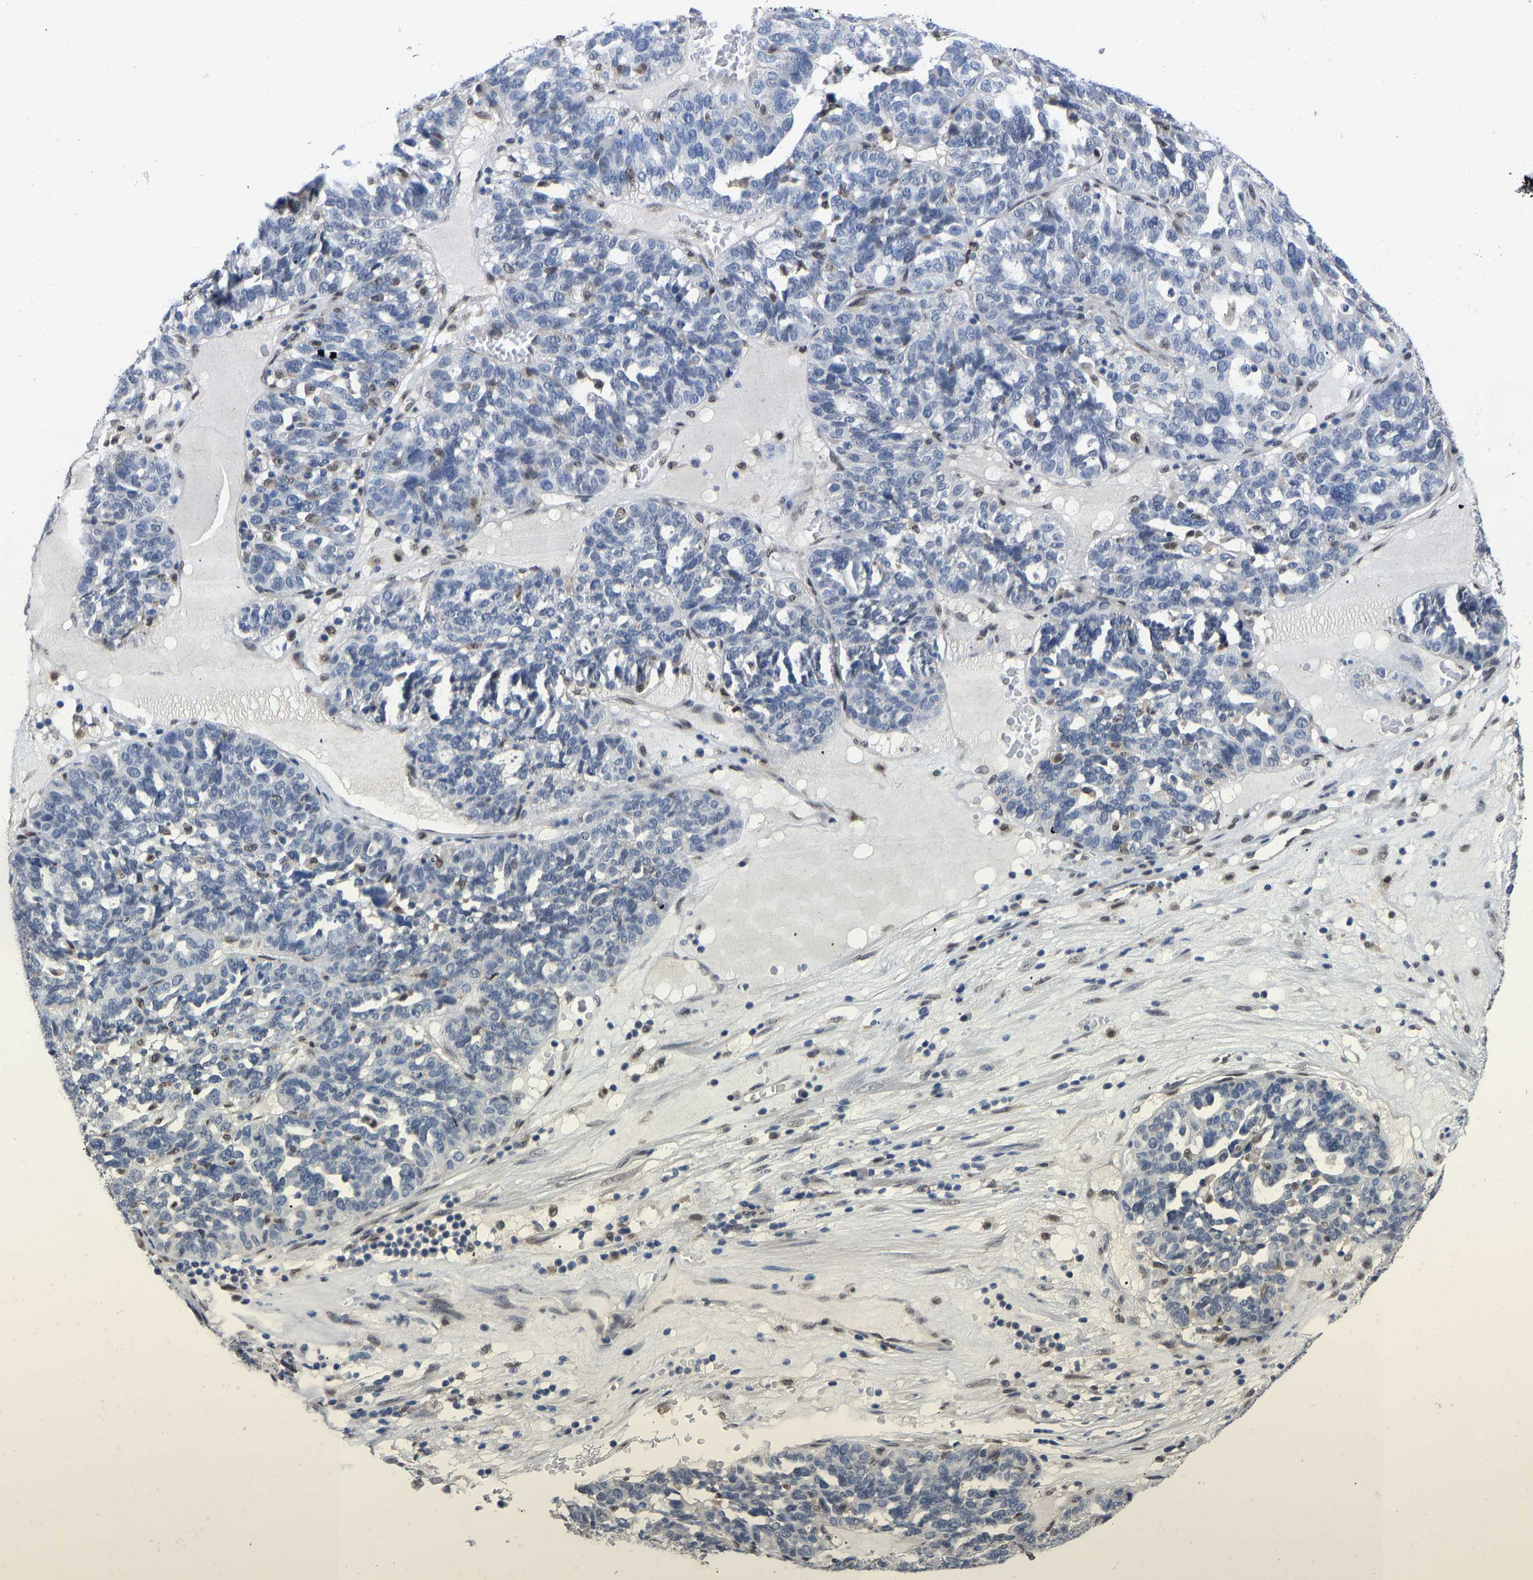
{"staining": {"intensity": "negative", "quantity": "none", "location": "none"}, "tissue": "ovarian cancer", "cell_type": "Tumor cells", "image_type": "cancer", "snomed": [{"axis": "morphology", "description": "Cystadenocarcinoma, serous, NOS"}, {"axis": "topography", "description": "Ovary"}], "caption": "Tumor cells show no significant positivity in ovarian cancer.", "gene": "QKI", "patient": {"sex": "female", "age": 59}}